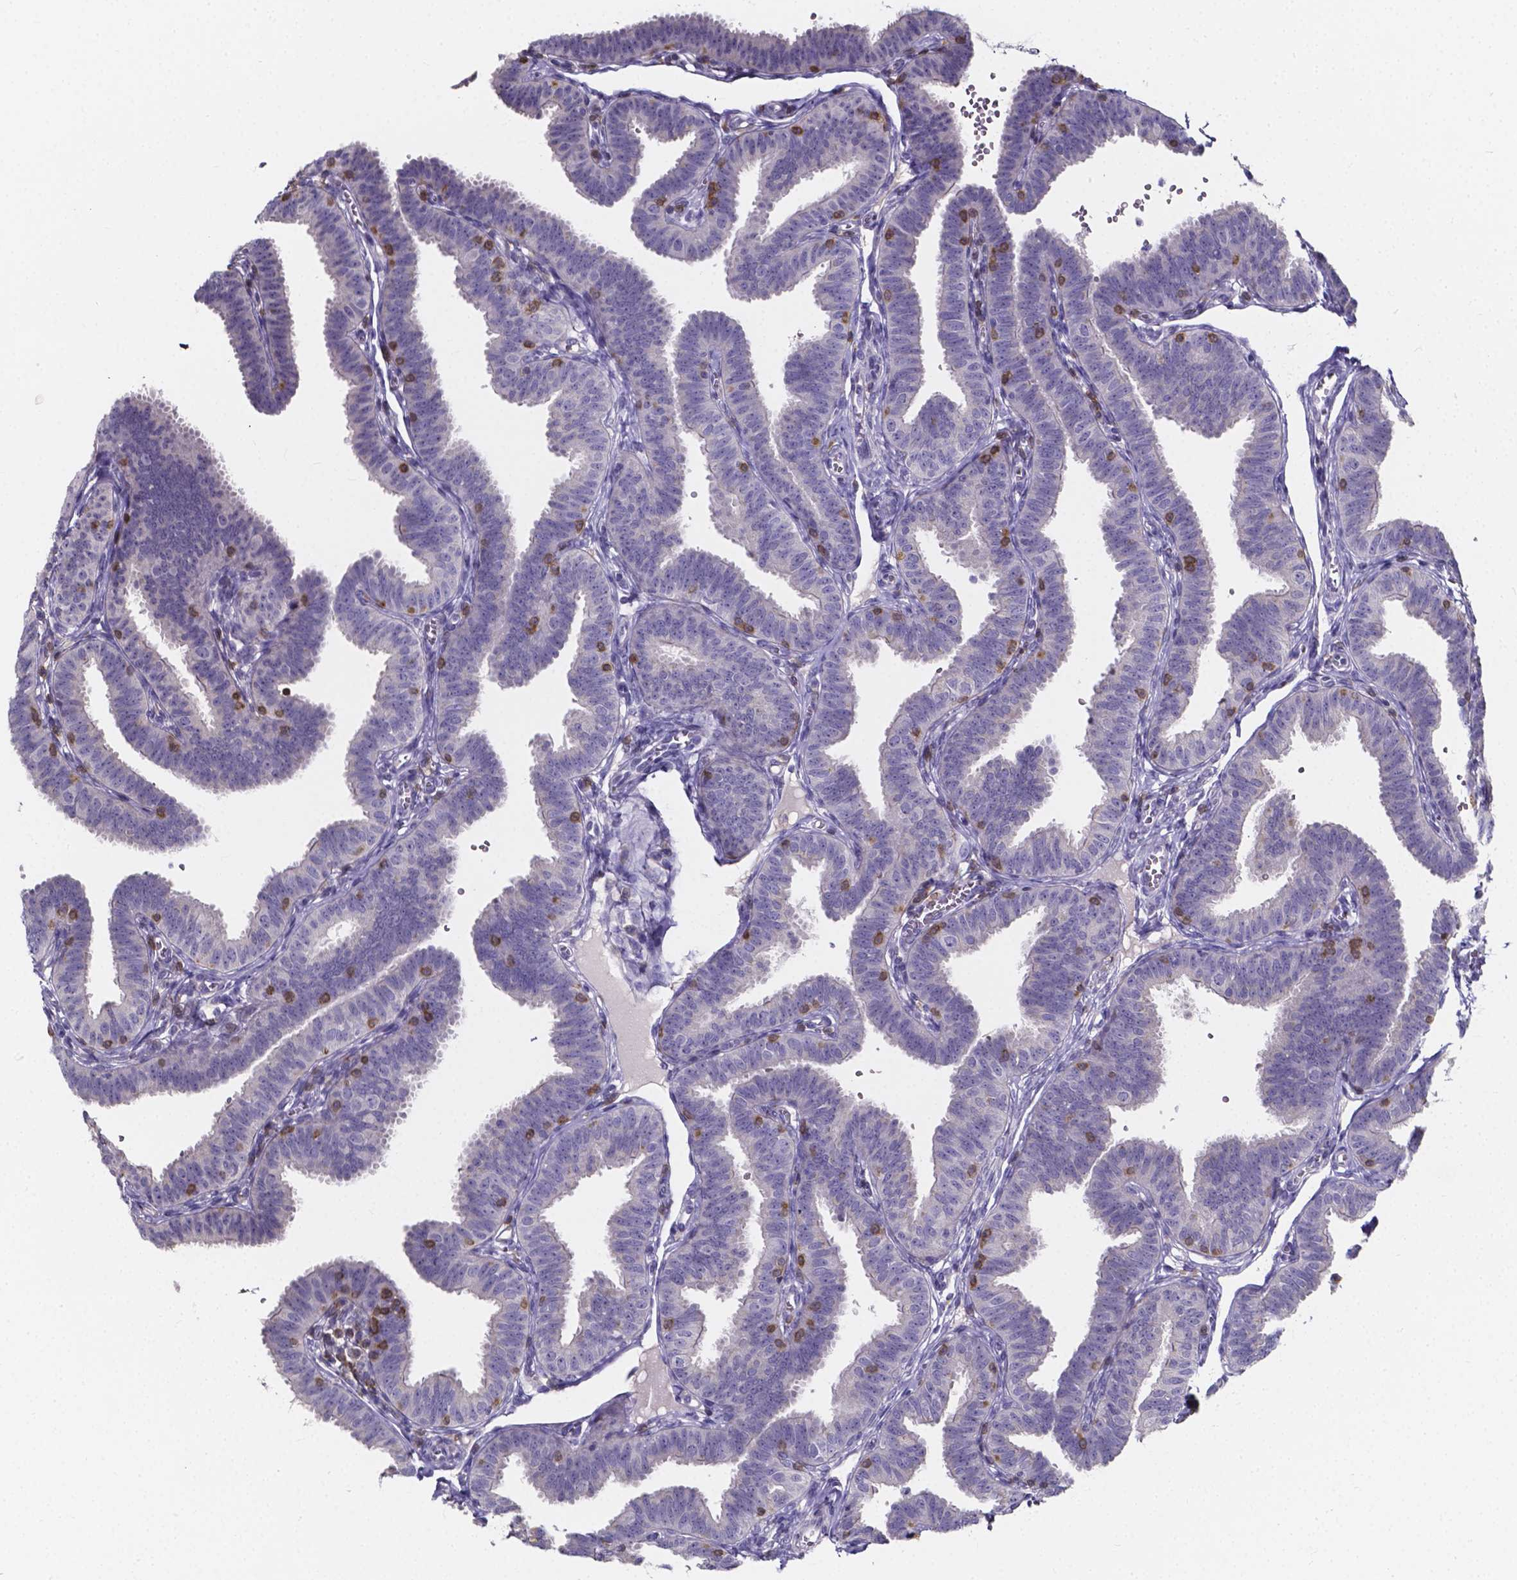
{"staining": {"intensity": "moderate", "quantity": "<25%", "location": "cytoplasmic/membranous"}, "tissue": "fallopian tube", "cell_type": "Glandular cells", "image_type": "normal", "snomed": [{"axis": "morphology", "description": "Normal tissue, NOS"}, {"axis": "topography", "description": "Fallopian tube"}], "caption": "The micrograph demonstrates staining of normal fallopian tube, revealing moderate cytoplasmic/membranous protein expression (brown color) within glandular cells. (DAB (3,3'-diaminobenzidine) IHC with brightfield microscopy, high magnification).", "gene": "THEMIS", "patient": {"sex": "female", "age": 25}}